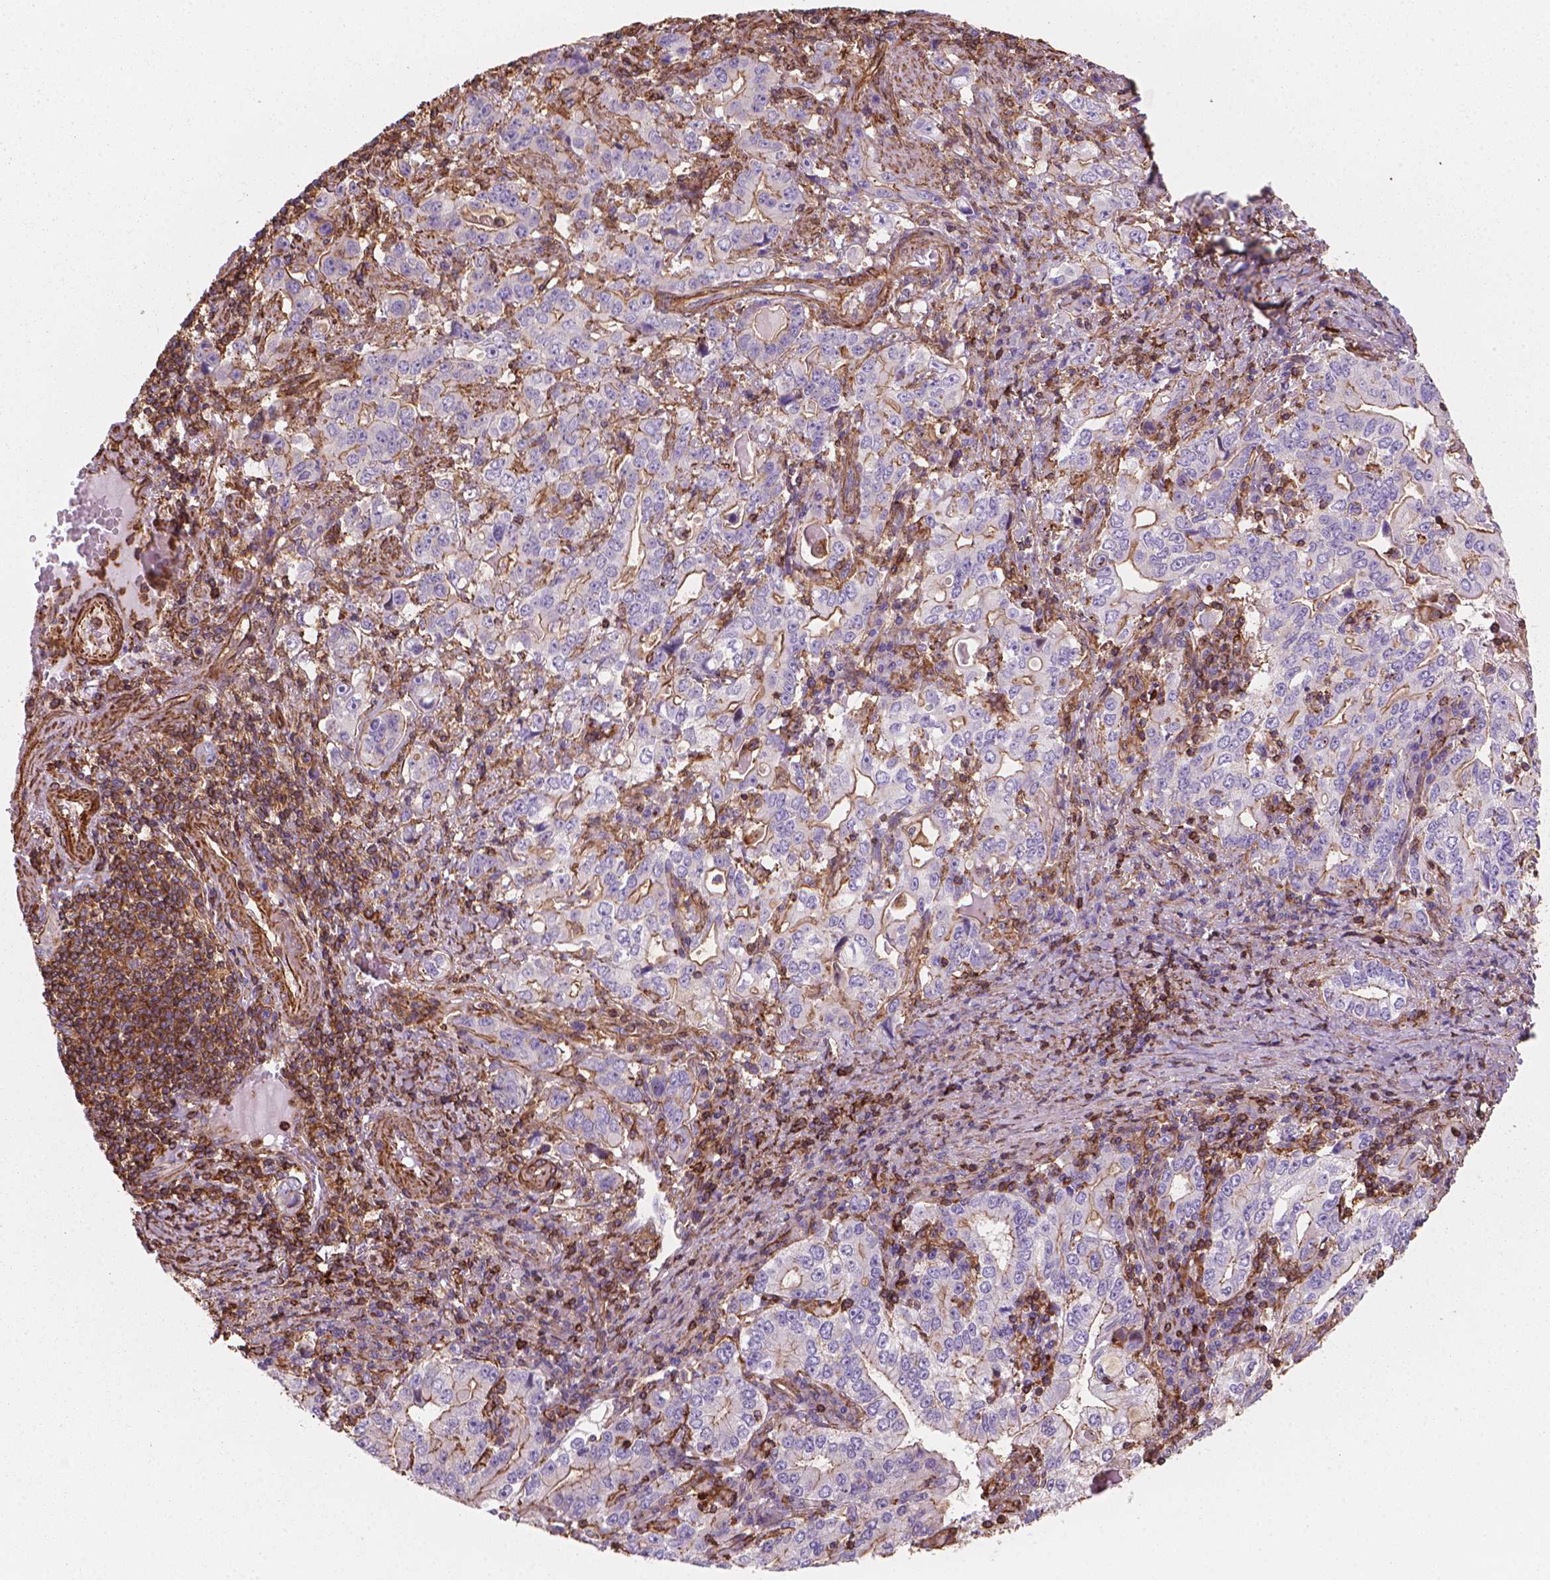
{"staining": {"intensity": "moderate", "quantity": "<25%", "location": "cytoplasmic/membranous"}, "tissue": "stomach cancer", "cell_type": "Tumor cells", "image_type": "cancer", "snomed": [{"axis": "morphology", "description": "Adenocarcinoma, NOS"}, {"axis": "topography", "description": "Stomach, lower"}], "caption": "This is an image of immunohistochemistry (IHC) staining of adenocarcinoma (stomach), which shows moderate staining in the cytoplasmic/membranous of tumor cells.", "gene": "PATJ", "patient": {"sex": "female", "age": 72}}